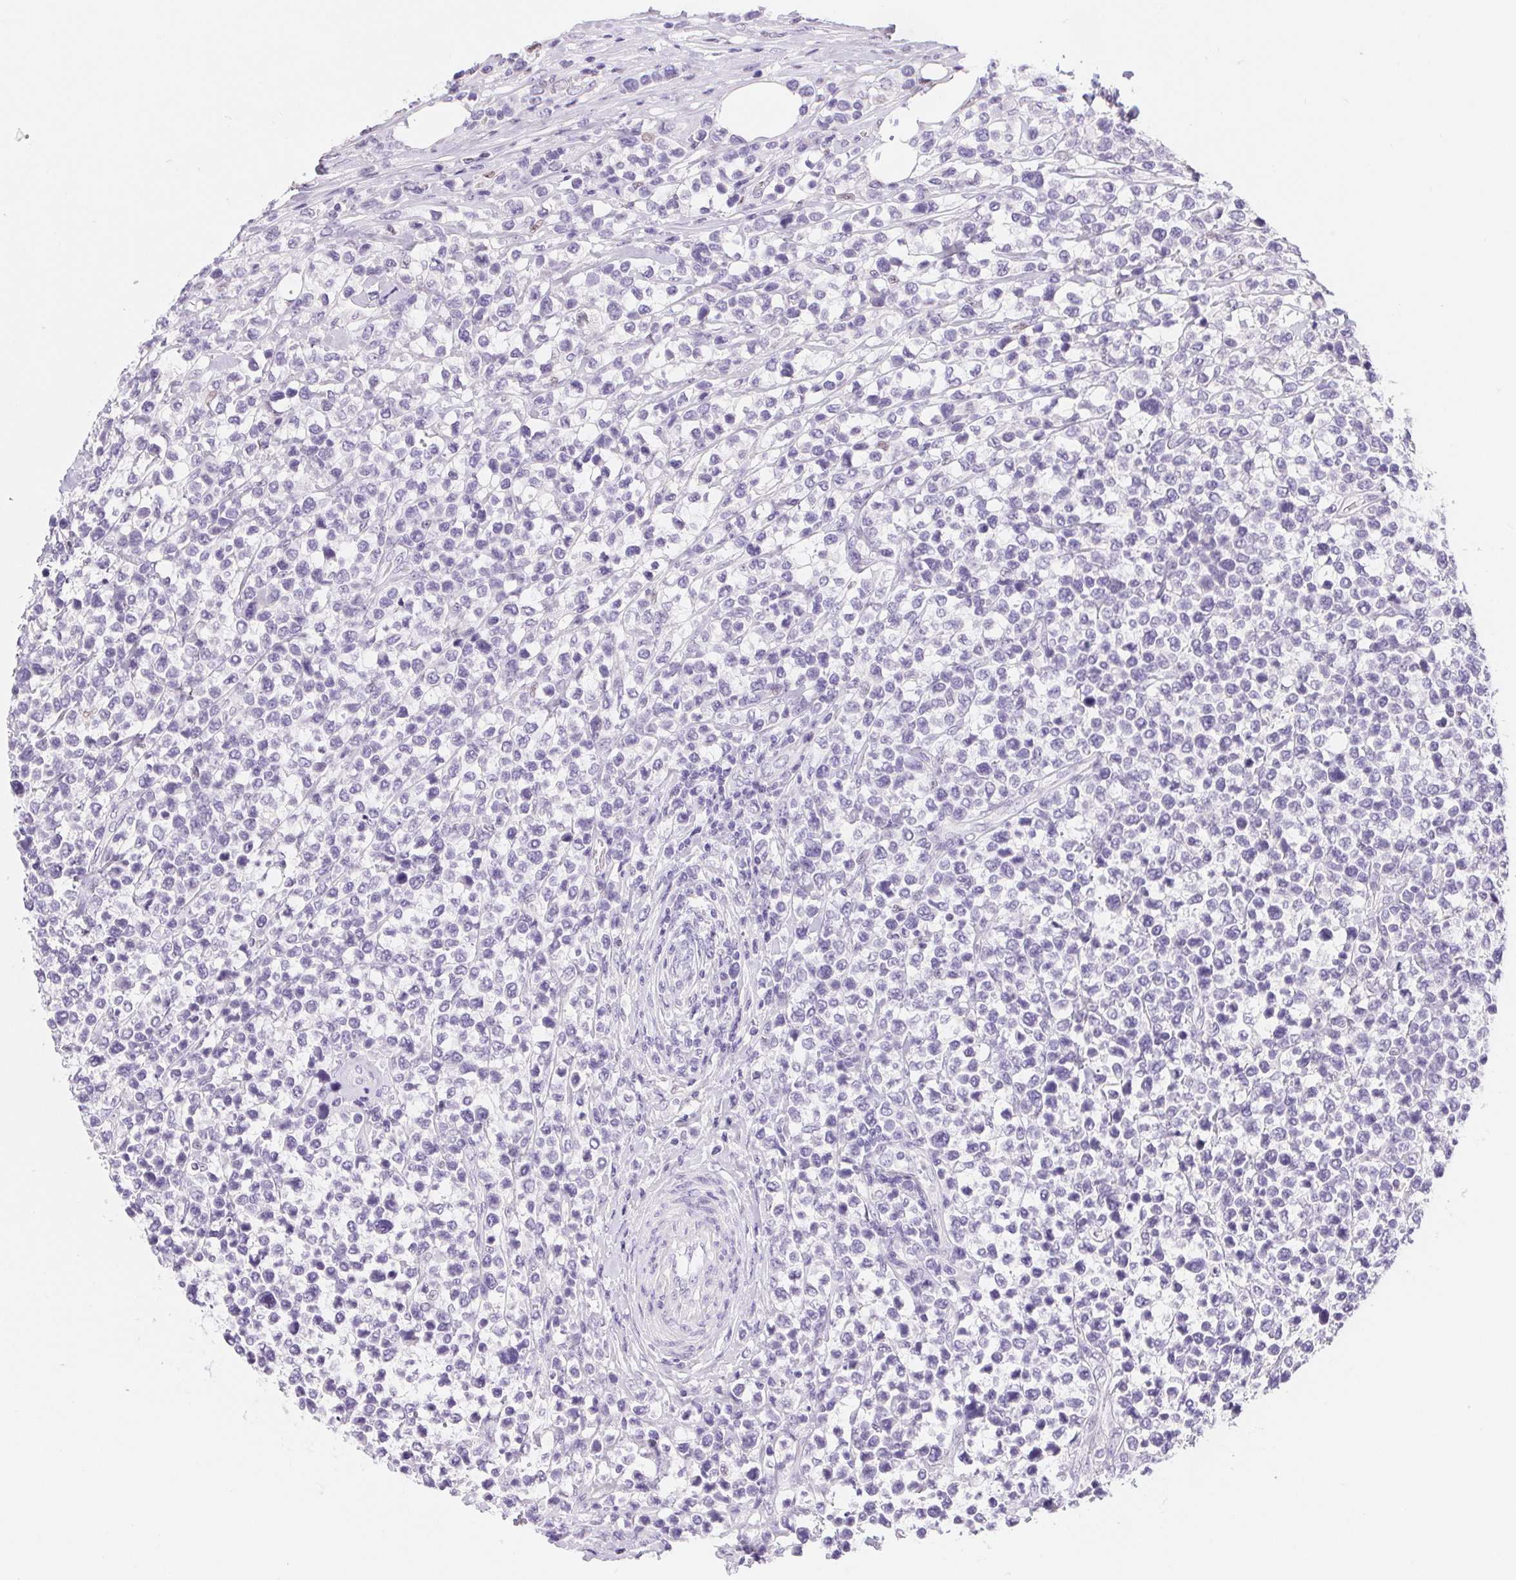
{"staining": {"intensity": "negative", "quantity": "none", "location": "none"}, "tissue": "lymphoma", "cell_type": "Tumor cells", "image_type": "cancer", "snomed": [{"axis": "morphology", "description": "Malignant lymphoma, non-Hodgkin's type, High grade"}, {"axis": "topography", "description": "Soft tissue"}], "caption": "Tumor cells are negative for brown protein staining in lymphoma. (Brightfield microscopy of DAB immunohistochemistry at high magnification).", "gene": "ASGR2", "patient": {"sex": "female", "age": 56}}